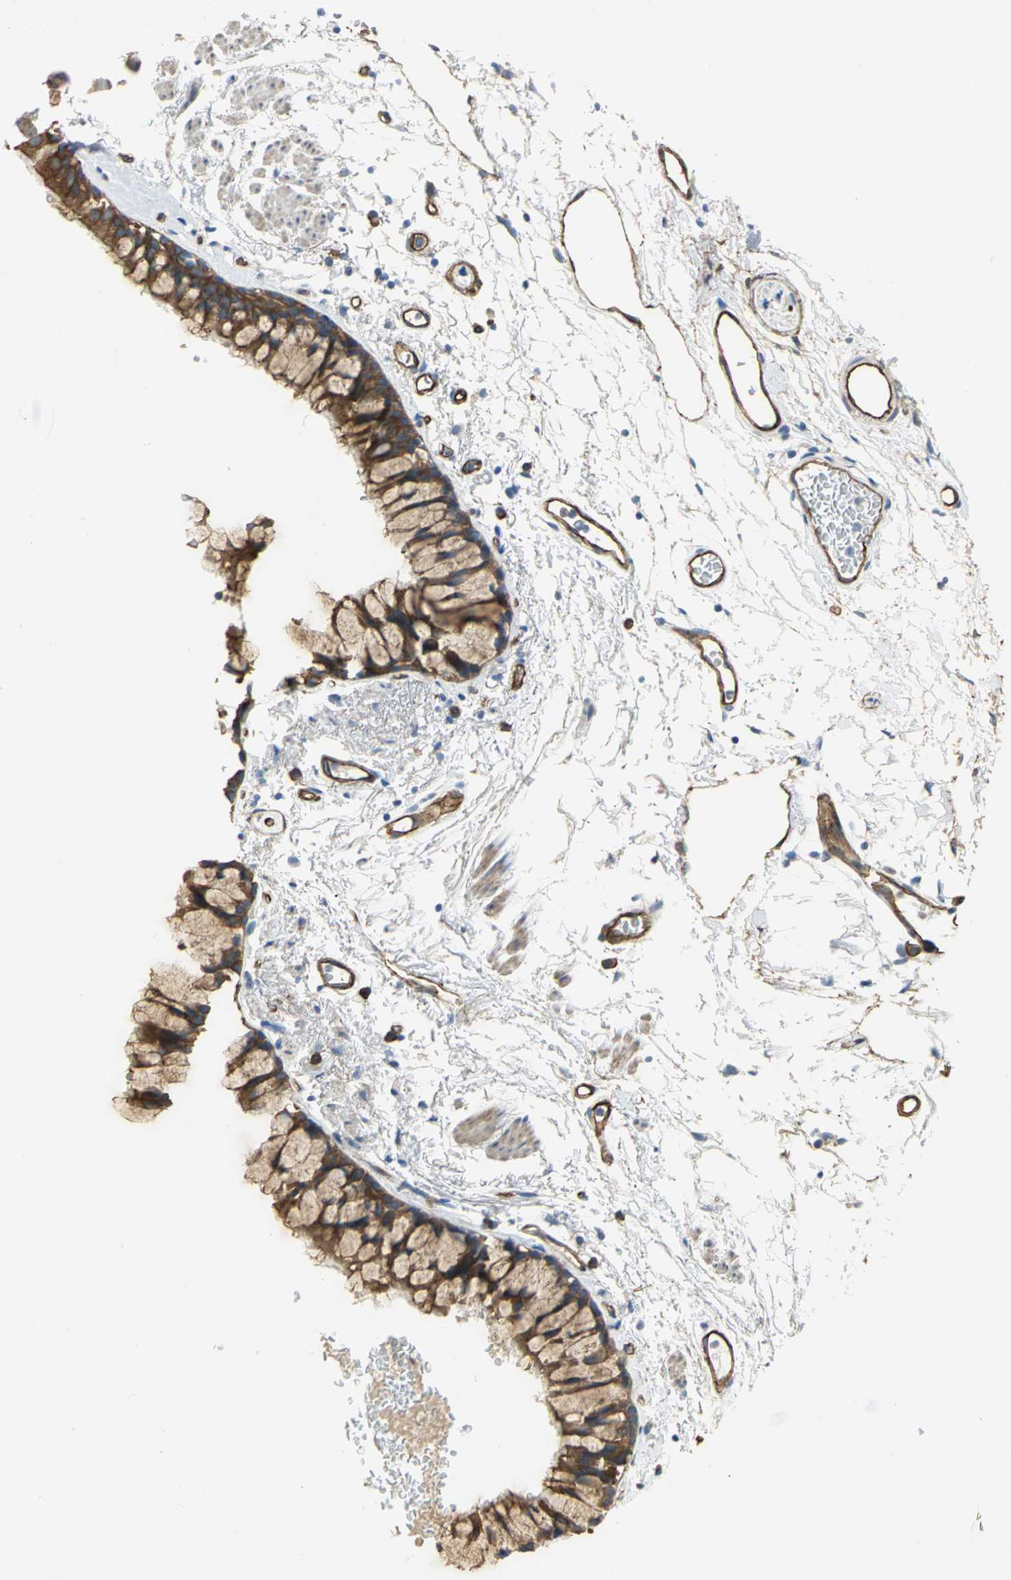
{"staining": {"intensity": "strong", "quantity": ">75%", "location": "cytoplasmic/membranous"}, "tissue": "bronchus", "cell_type": "Respiratory epithelial cells", "image_type": "normal", "snomed": [{"axis": "morphology", "description": "Normal tissue, NOS"}, {"axis": "topography", "description": "Bronchus"}], "caption": "Normal bronchus reveals strong cytoplasmic/membranous positivity in about >75% of respiratory epithelial cells.", "gene": "FLNB", "patient": {"sex": "female", "age": 73}}